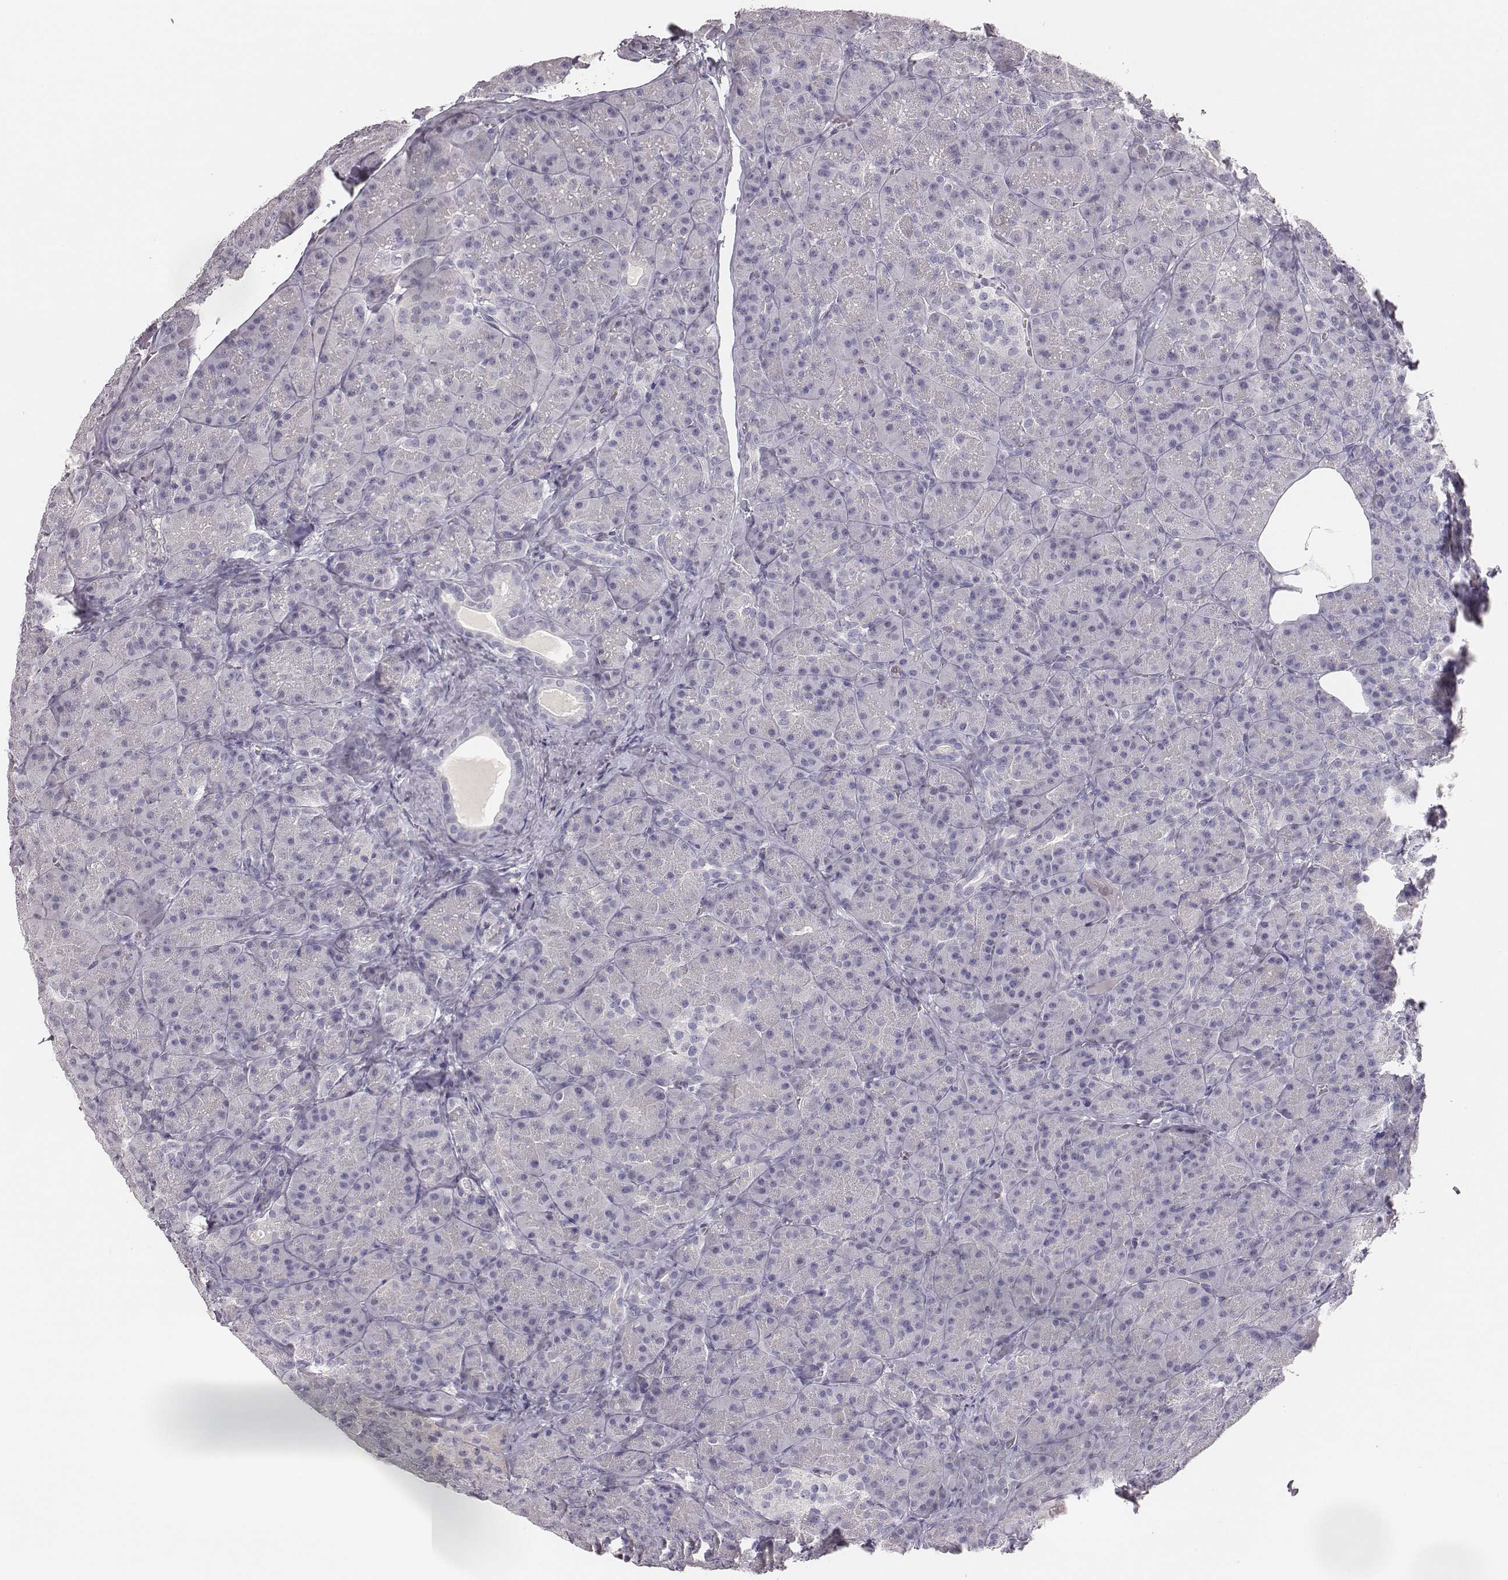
{"staining": {"intensity": "negative", "quantity": "none", "location": "none"}, "tissue": "pancreas", "cell_type": "Exocrine glandular cells", "image_type": "normal", "snomed": [{"axis": "morphology", "description": "Normal tissue, NOS"}, {"axis": "topography", "description": "Pancreas"}], "caption": "DAB immunohistochemical staining of benign human pancreas exhibits no significant staining in exocrine glandular cells.", "gene": "MYH6", "patient": {"sex": "male", "age": 57}}